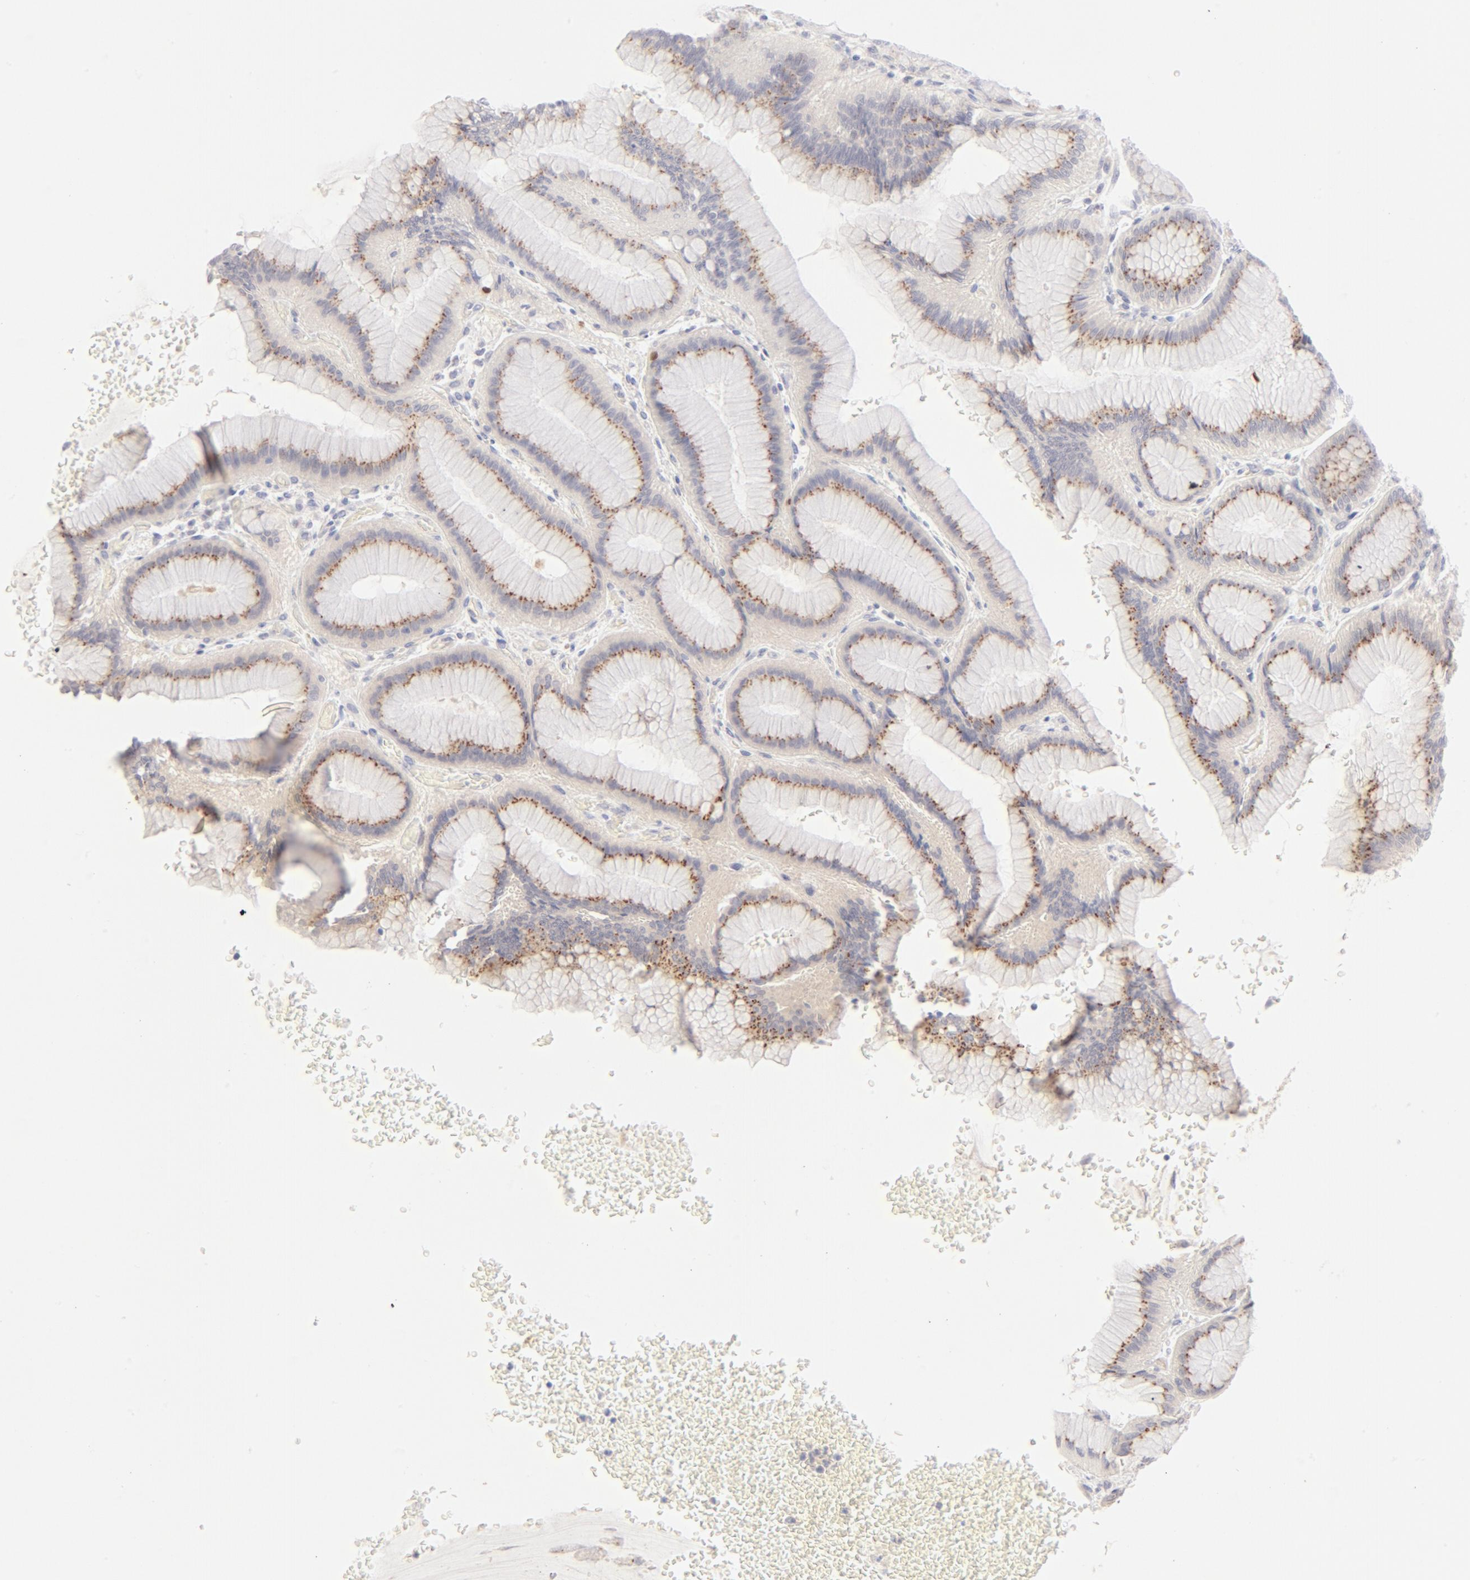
{"staining": {"intensity": "moderate", "quantity": ">75%", "location": "cytoplasmic/membranous"}, "tissue": "stomach", "cell_type": "Glandular cells", "image_type": "normal", "snomed": [{"axis": "morphology", "description": "Normal tissue, NOS"}, {"axis": "morphology", "description": "Adenocarcinoma, NOS"}, {"axis": "topography", "description": "Stomach"}, {"axis": "topography", "description": "Stomach, lower"}], "caption": "Stomach was stained to show a protein in brown. There is medium levels of moderate cytoplasmic/membranous expression in about >75% of glandular cells. The staining is performed using DAB (3,3'-diaminobenzidine) brown chromogen to label protein expression. The nuclei are counter-stained blue using hematoxylin.", "gene": "NKX2", "patient": {"sex": "female", "age": 65}}